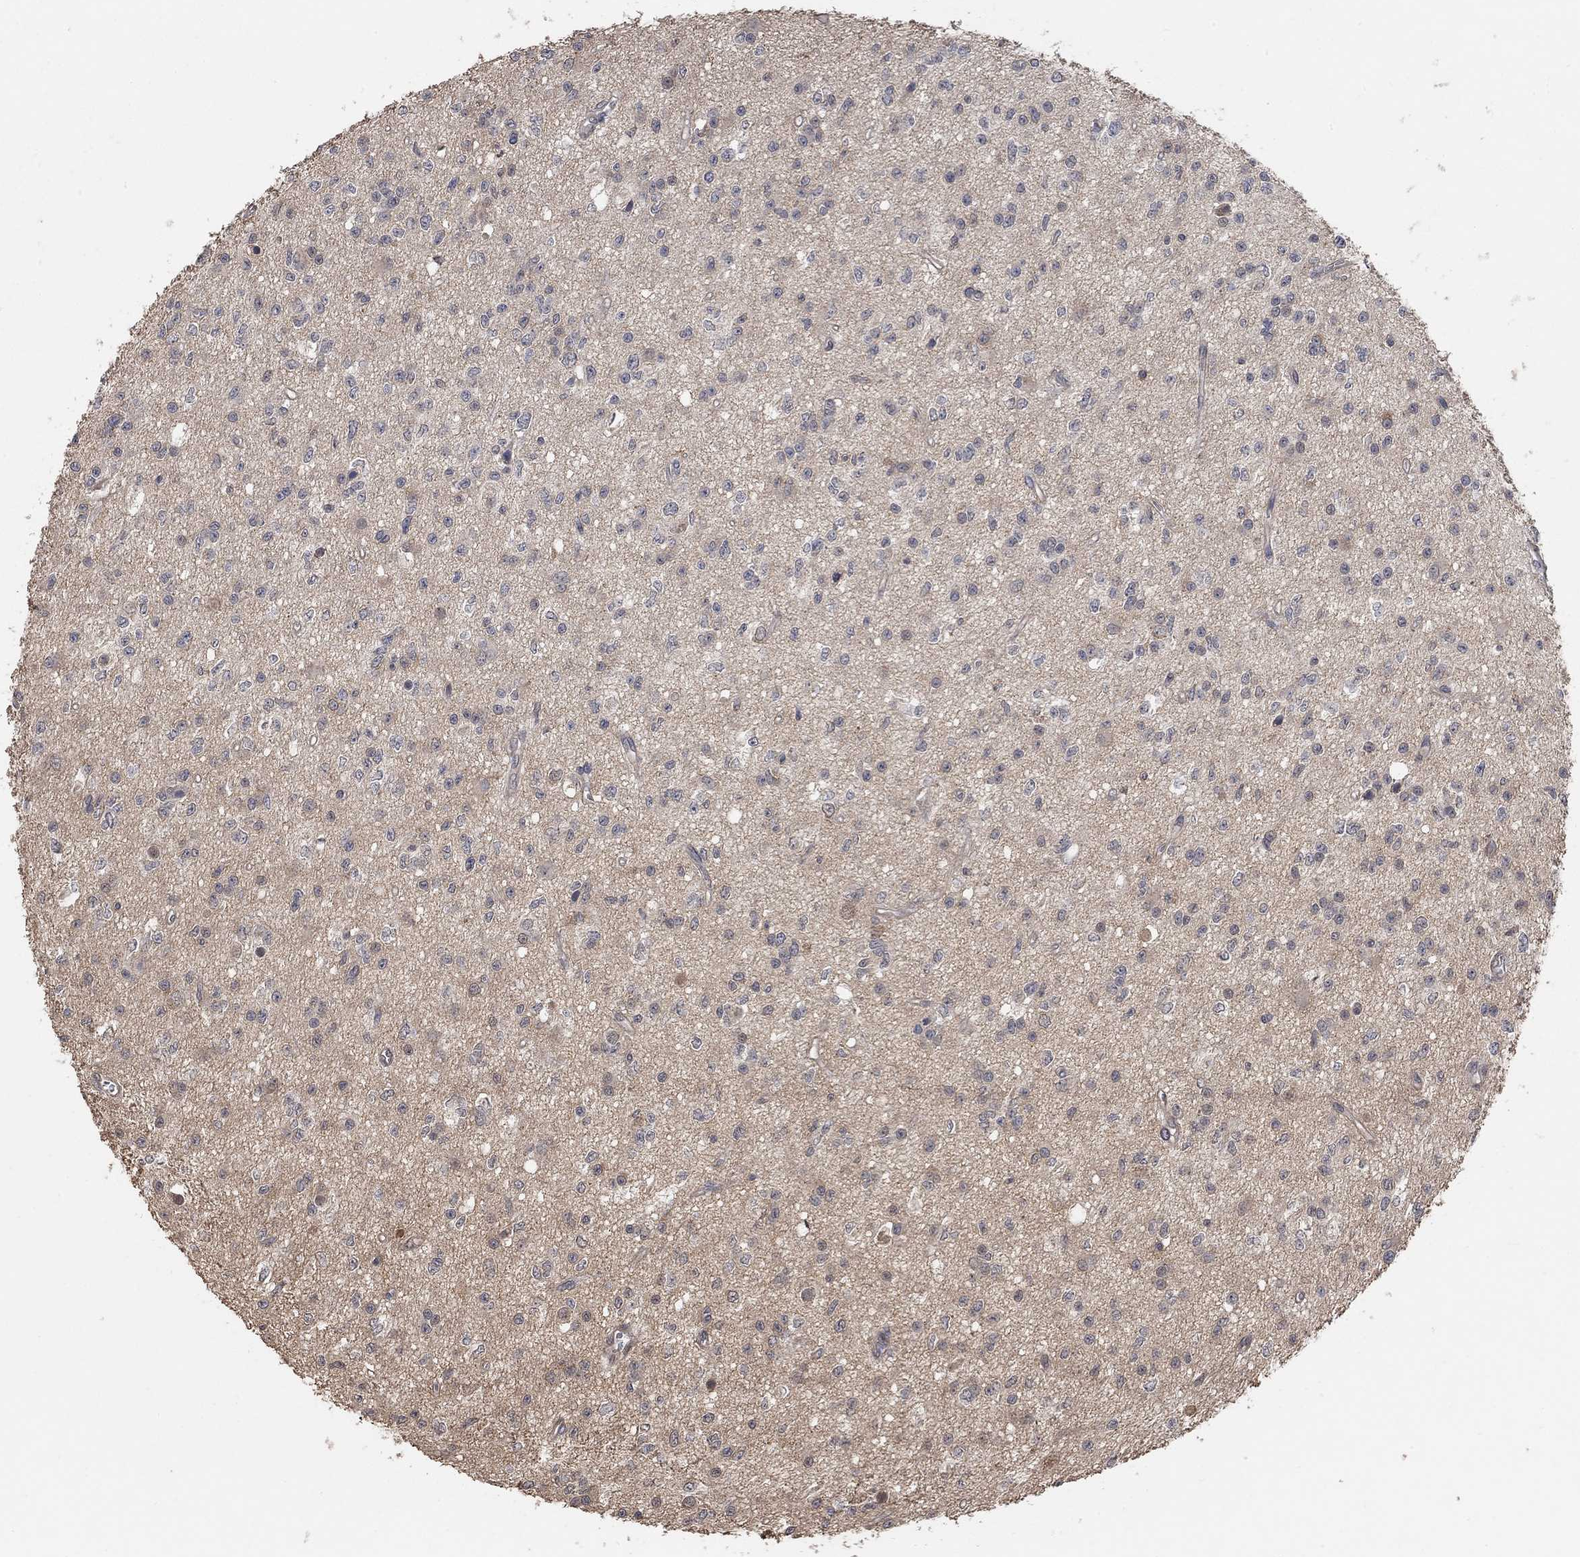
{"staining": {"intensity": "negative", "quantity": "none", "location": "none"}, "tissue": "glioma", "cell_type": "Tumor cells", "image_type": "cancer", "snomed": [{"axis": "morphology", "description": "Glioma, malignant, Low grade"}, {"axis": "topography", "description": "Brain"}], "caption": "A photomicrograph of human malignant glioma (low-grade) is negative for staining in tumor cells.", "gene": "UNC5B", "patient": {"sex": "female", "age": 45}}